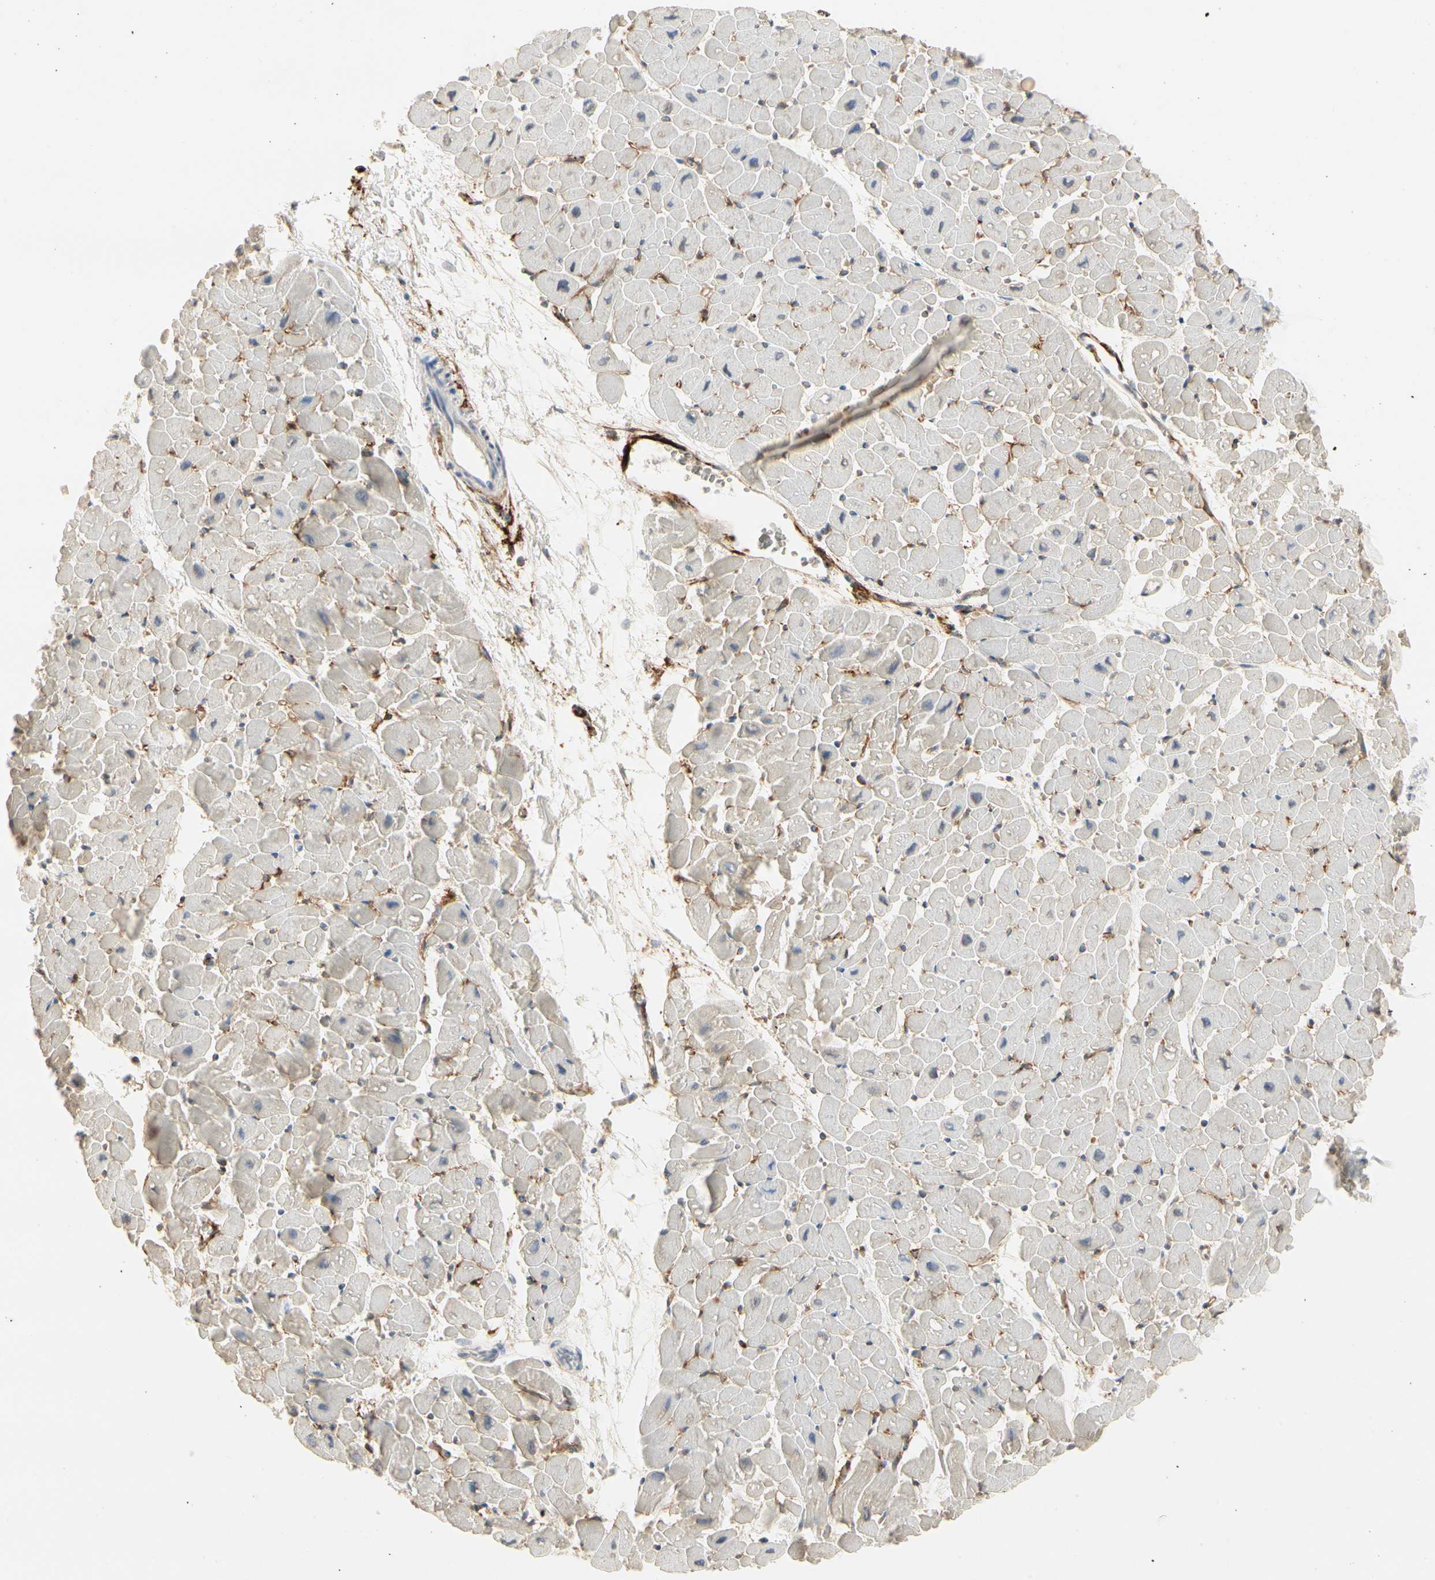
{"staining": {"intensity": "weak", "quantity": "<25%", "location": "cytoplasmic/membranous"}, "tissue": "heart muscle", "cell_type": "Cardiomyocytes", "image_type": "normal", "snomed": [{"axis": "morphology", "description": "Normal tissue, NOS"}, {"axis": "topography", "description": "Heart"}], "caption": "High power microscopy photomicrograph of an IHC image of normal heart muscle, revealing no significant positivity in cardiomyocytes. (Stains: DAB immunohistochemistry (IHC) with hematoxylin counter stain, Microscopy: brightfield microscopy at high magnification).", "gene": "GGT5", "patient": {"sex": "male", "age": 45}}